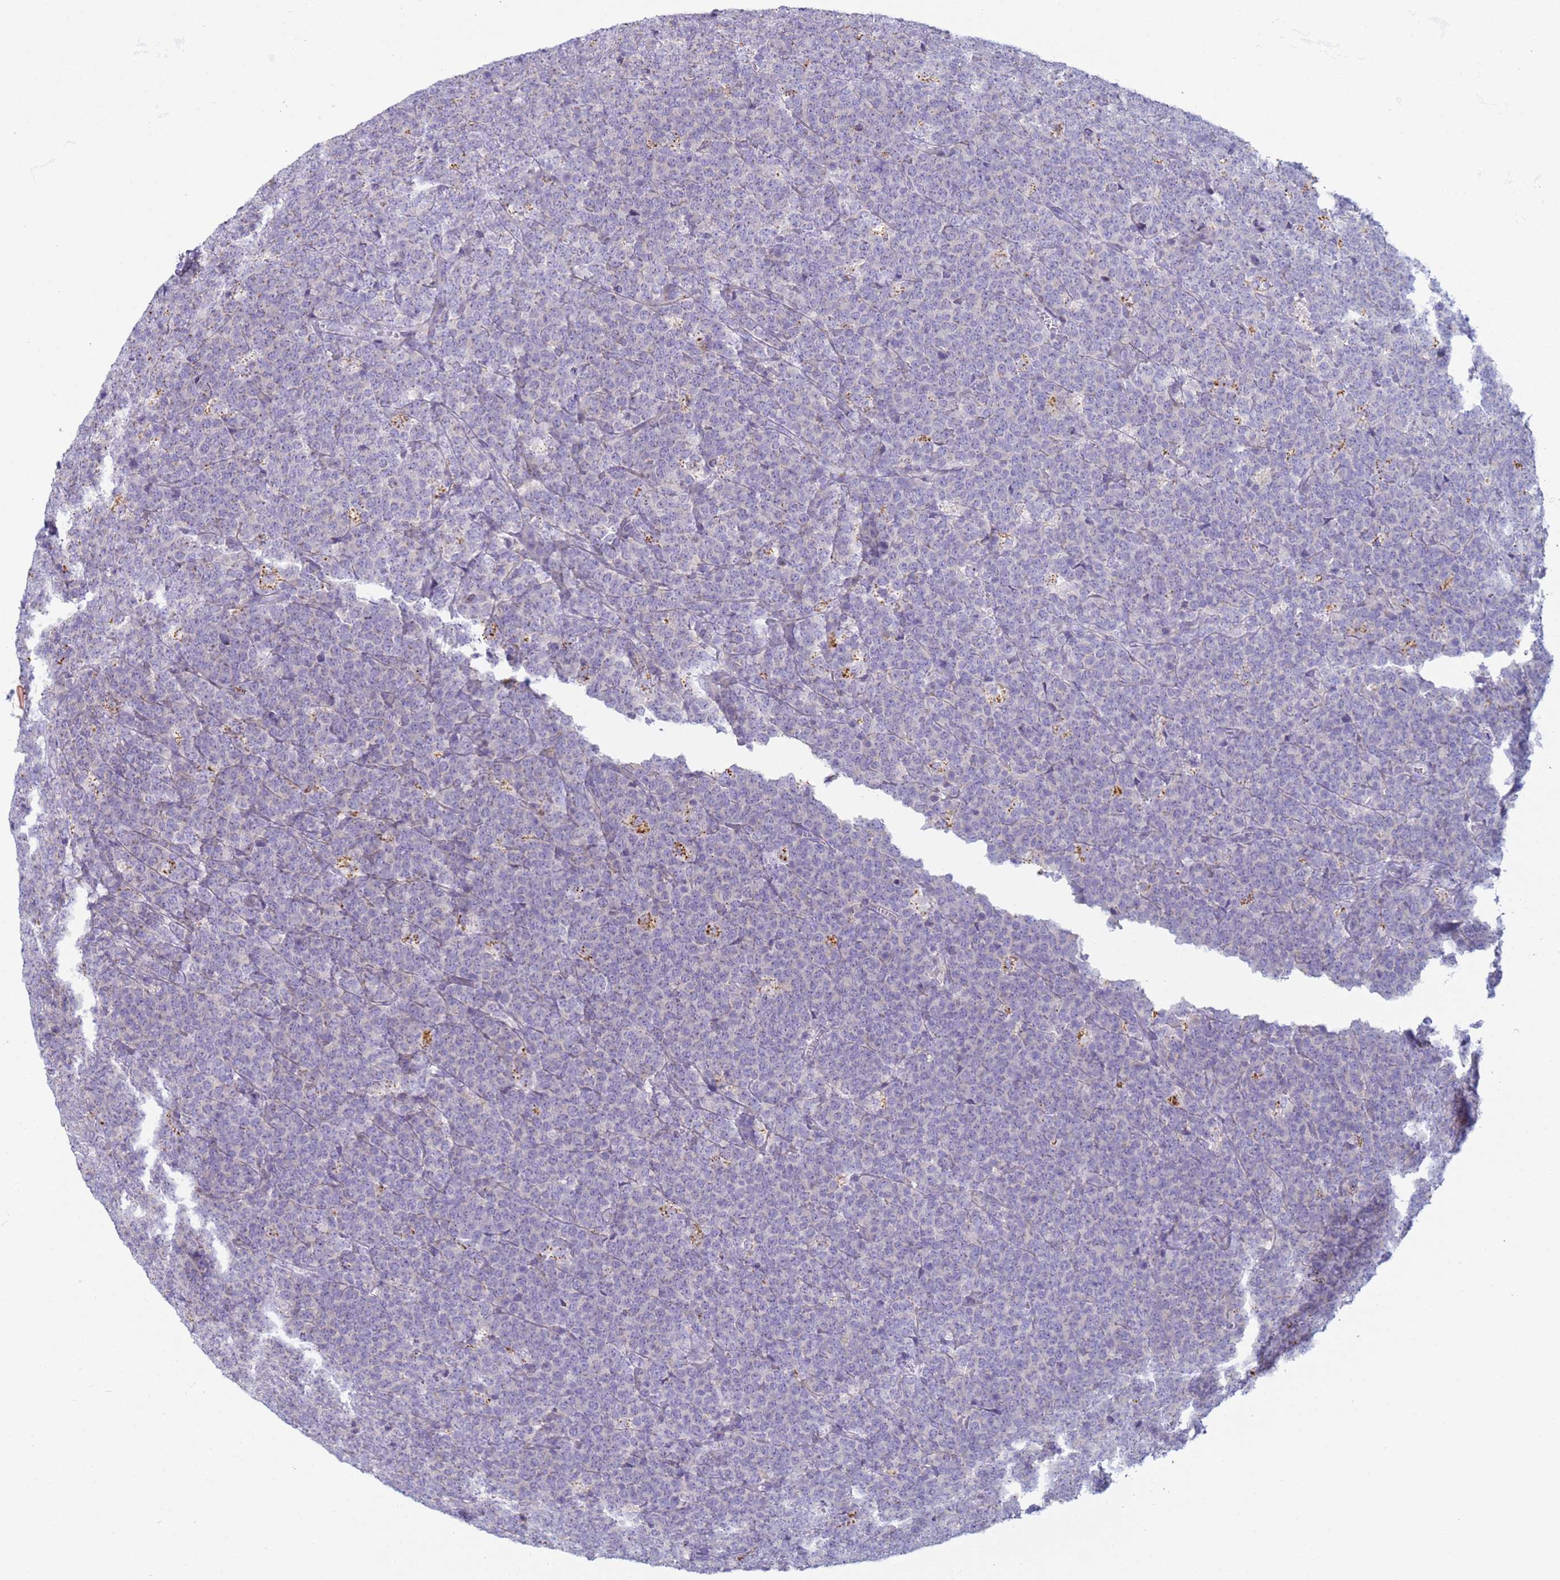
{"staining": {"intensity": "moderate", "quantity": "25%-75%", "location": "cytoplasmic/membranous"}, "tissue": "lymphoma", "cell_type": "Tumor cells", "image_type": "cancer", "snomed": [{"axis": "morphology", "description": "Malignant lymphoma, non-Hodgkin's type, High grade"}, {"axis": "topography", "description": "Small intestine"}], "caption": "High-power microscopy captured an immunohistochemistry (IHC) histopathology image of lymphoma, revealing moderate cytoplasmic/membranous staining in about 25%-75% of tumor cells.", "gene": "CR1", "patient": {"sex": "male", "age": 8}}